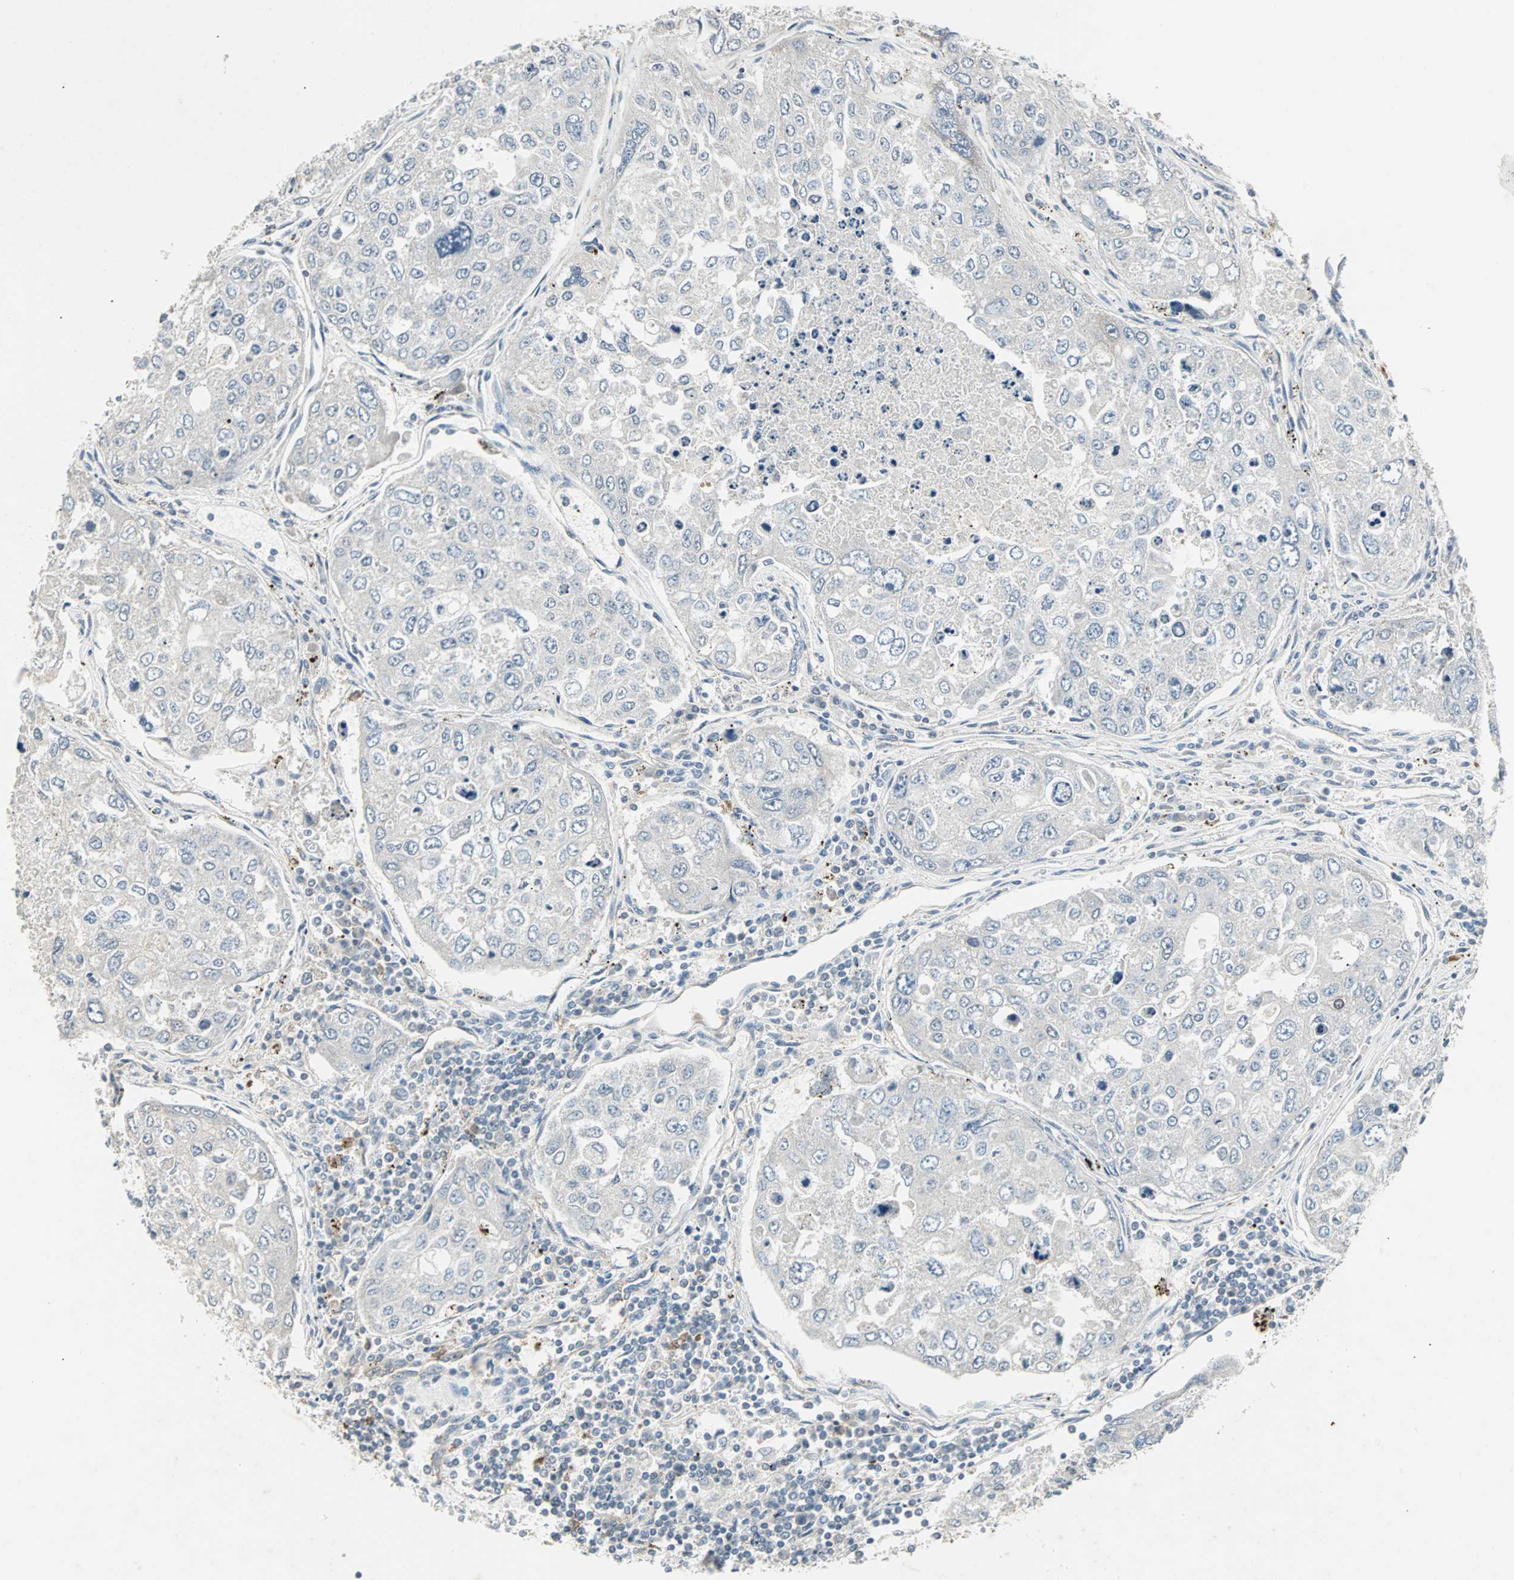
{"staining": {"intensity": "moderate", "quantity": "<25%", "location": "cytoplasmic/membranous"}, "tissue": "urothelial cancer", "cell_type": "Tumor cells", "image_type": "cancer", "snomed": [{"axis": "morphology", "description": "Urothelial carcinoma, High grade"}, {"axis": "topography", "description": "Lymph node"}, {"axis": "topography", "description": "Urinary bladder"}], "caption": "High-grade urothelial carcinoma was stained to show a protein in brown. There is low levels of moderate cytoplasmic/membranous positivity in approximately <25% of tumor cells.", "gene": "CMC2", "patient": {"sex": "male", "age": 51}}